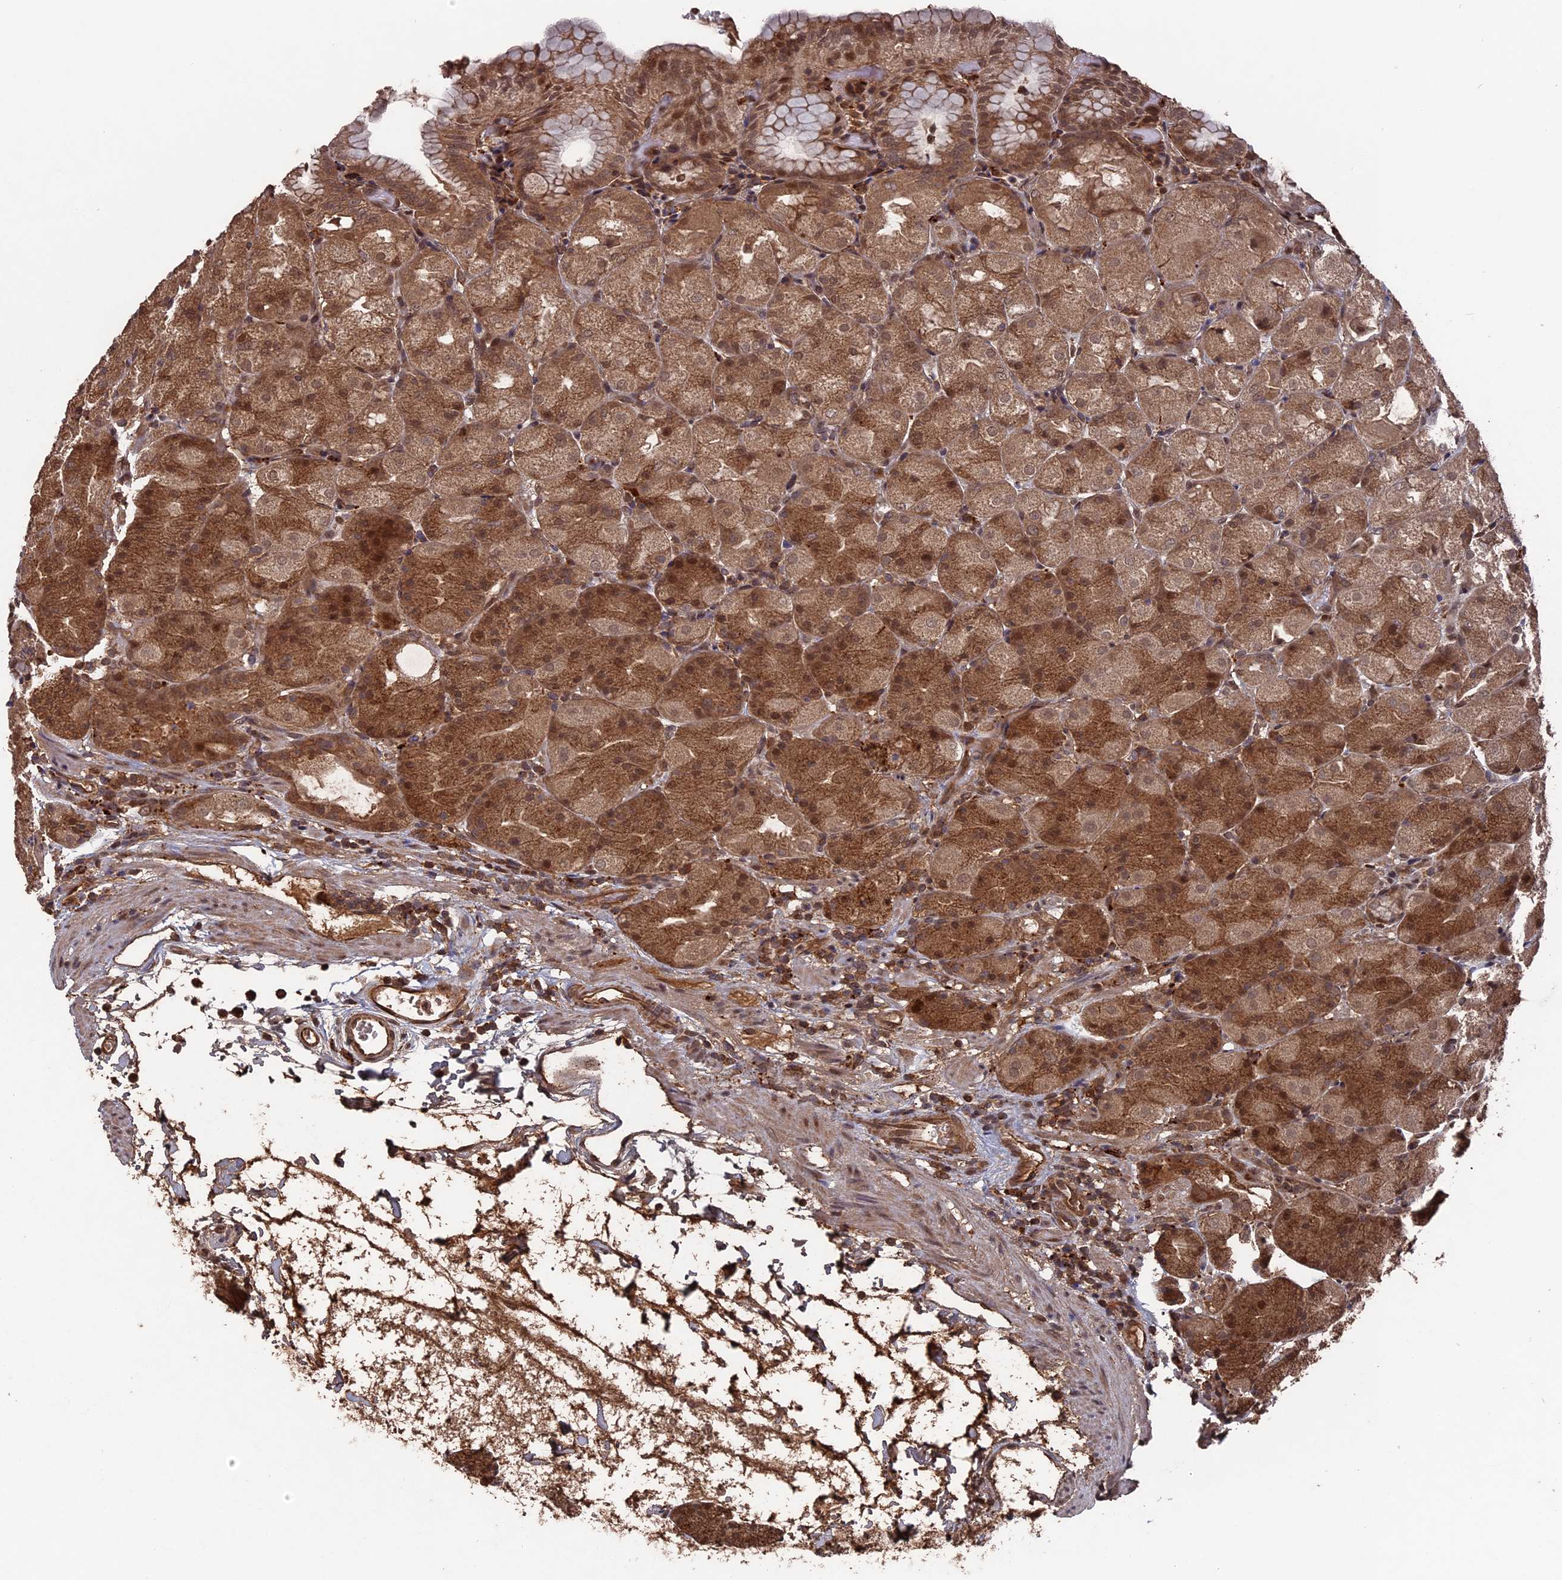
{"staining": {"intensity": "strong", "quantity": ">75%", "location": "cytoplasmic/membranous,nuclear"}, "tissue": "stomach", "cell_type": "Glandular cells", "image_type": "normal", "snomed": [{"axis": "morphology", "description": "Normal tissue, NOS"}, {"axis": "topography", "description": "Stomach, upper"}, {"axis": "topography", "description": "Stomach, lower"}], "caption": "Unremarkable stomach reveals strong cytoplasmic/membranous,nuclear expression in about >75% of glandular cells.", "gene": "TELO2", "patient": {"sex": "male", "age": 62}}